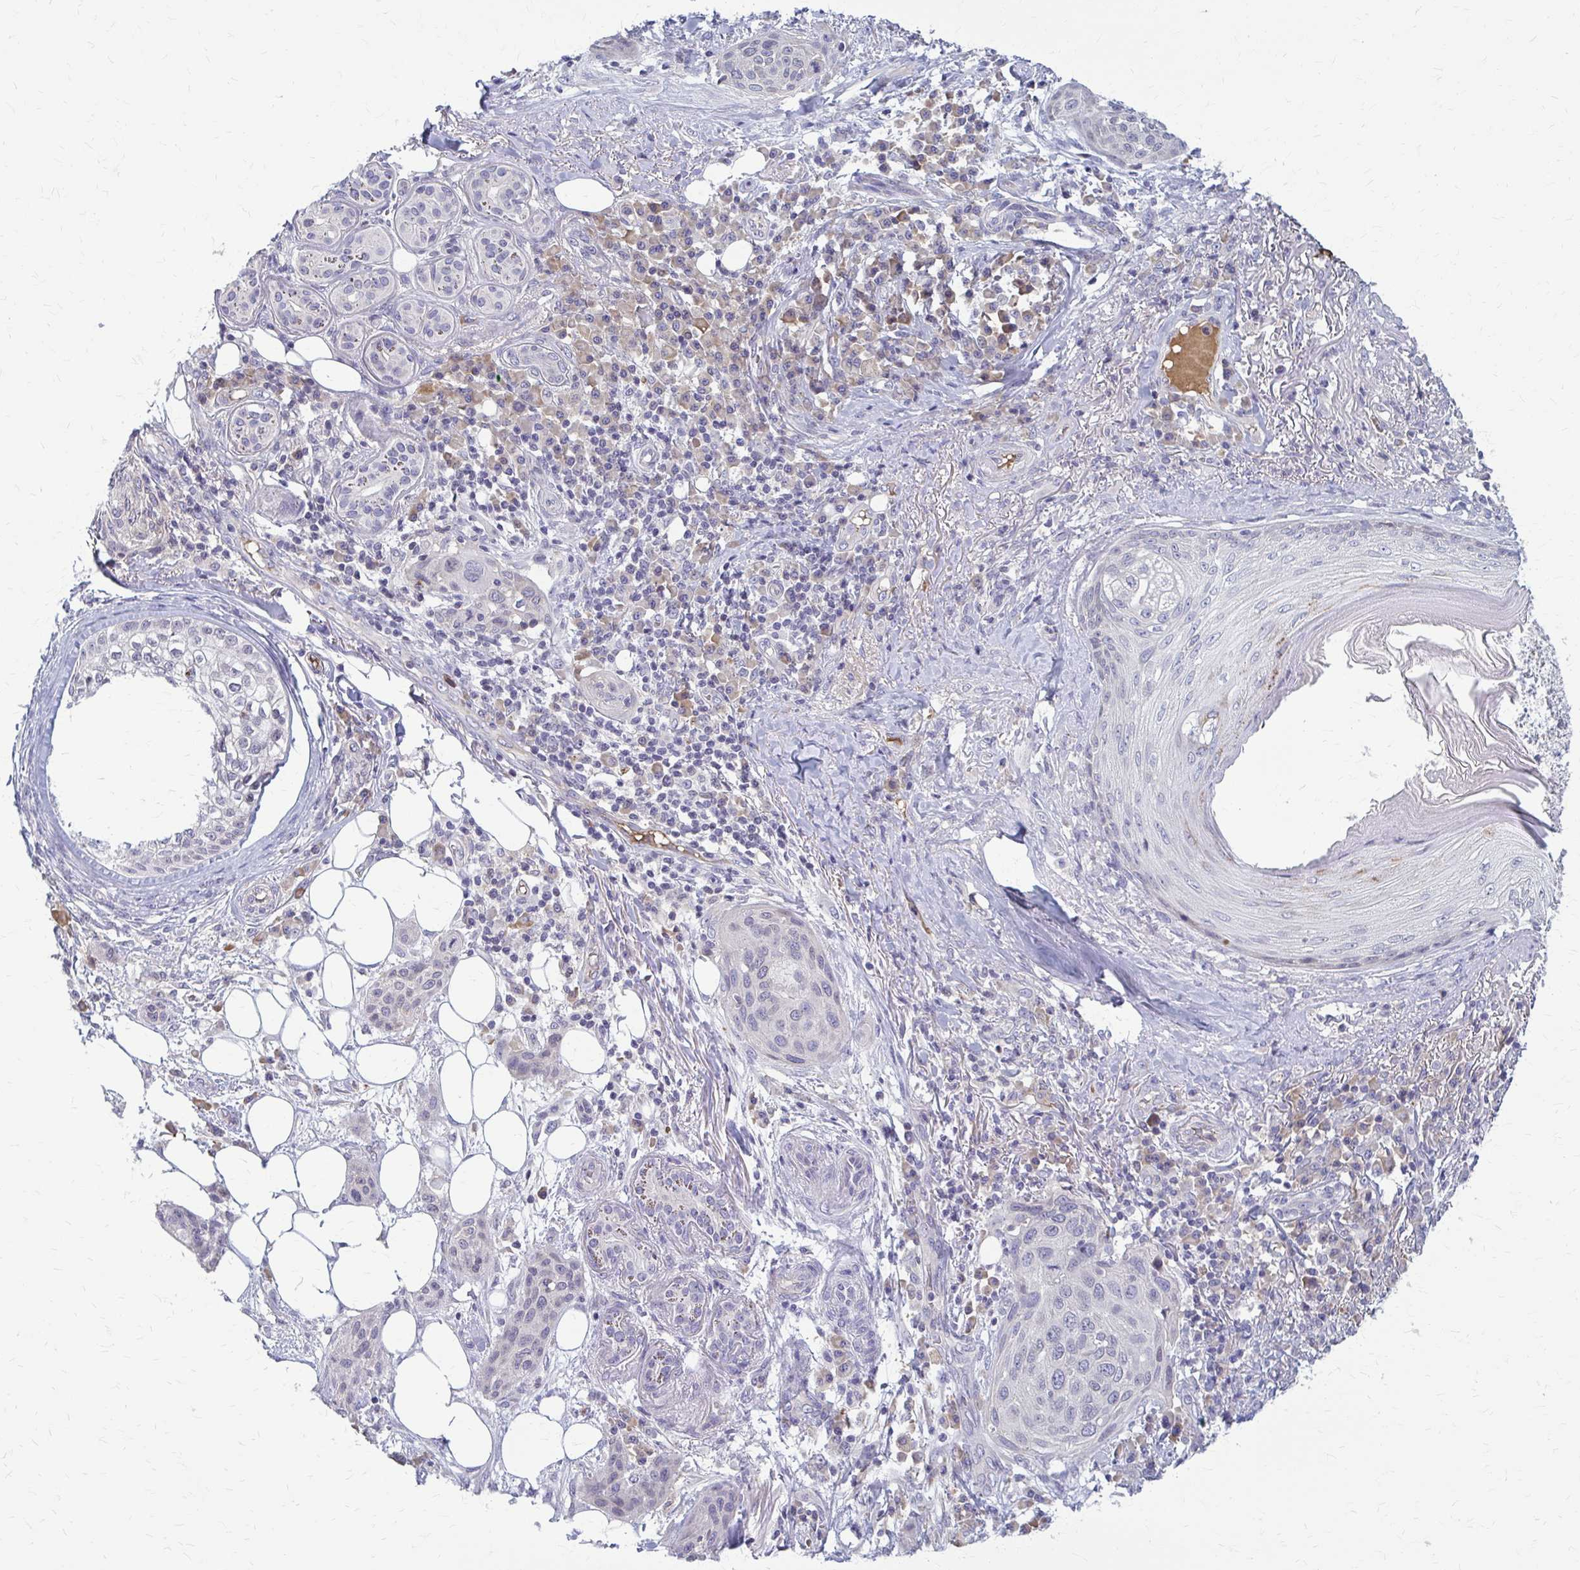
{"staining": {"intensity": "negative", "quantity": "none", "location": "none"}, "tissue": "skin cancer", "cell_type": "Tumor cells", "image_type": "cancer", "snomed": [{"axis": "morphology", "description": "Squamous cell carcinoma, NOS"}, {"axis": "topography", "description": "Skin"}], "caption": "Skin squamous cell carcinoma stained for a protein using IHC demonstrates no staining tumor cells.", "gene": "MCRIP2", "patient": {"sex": "female", "age": 87}}